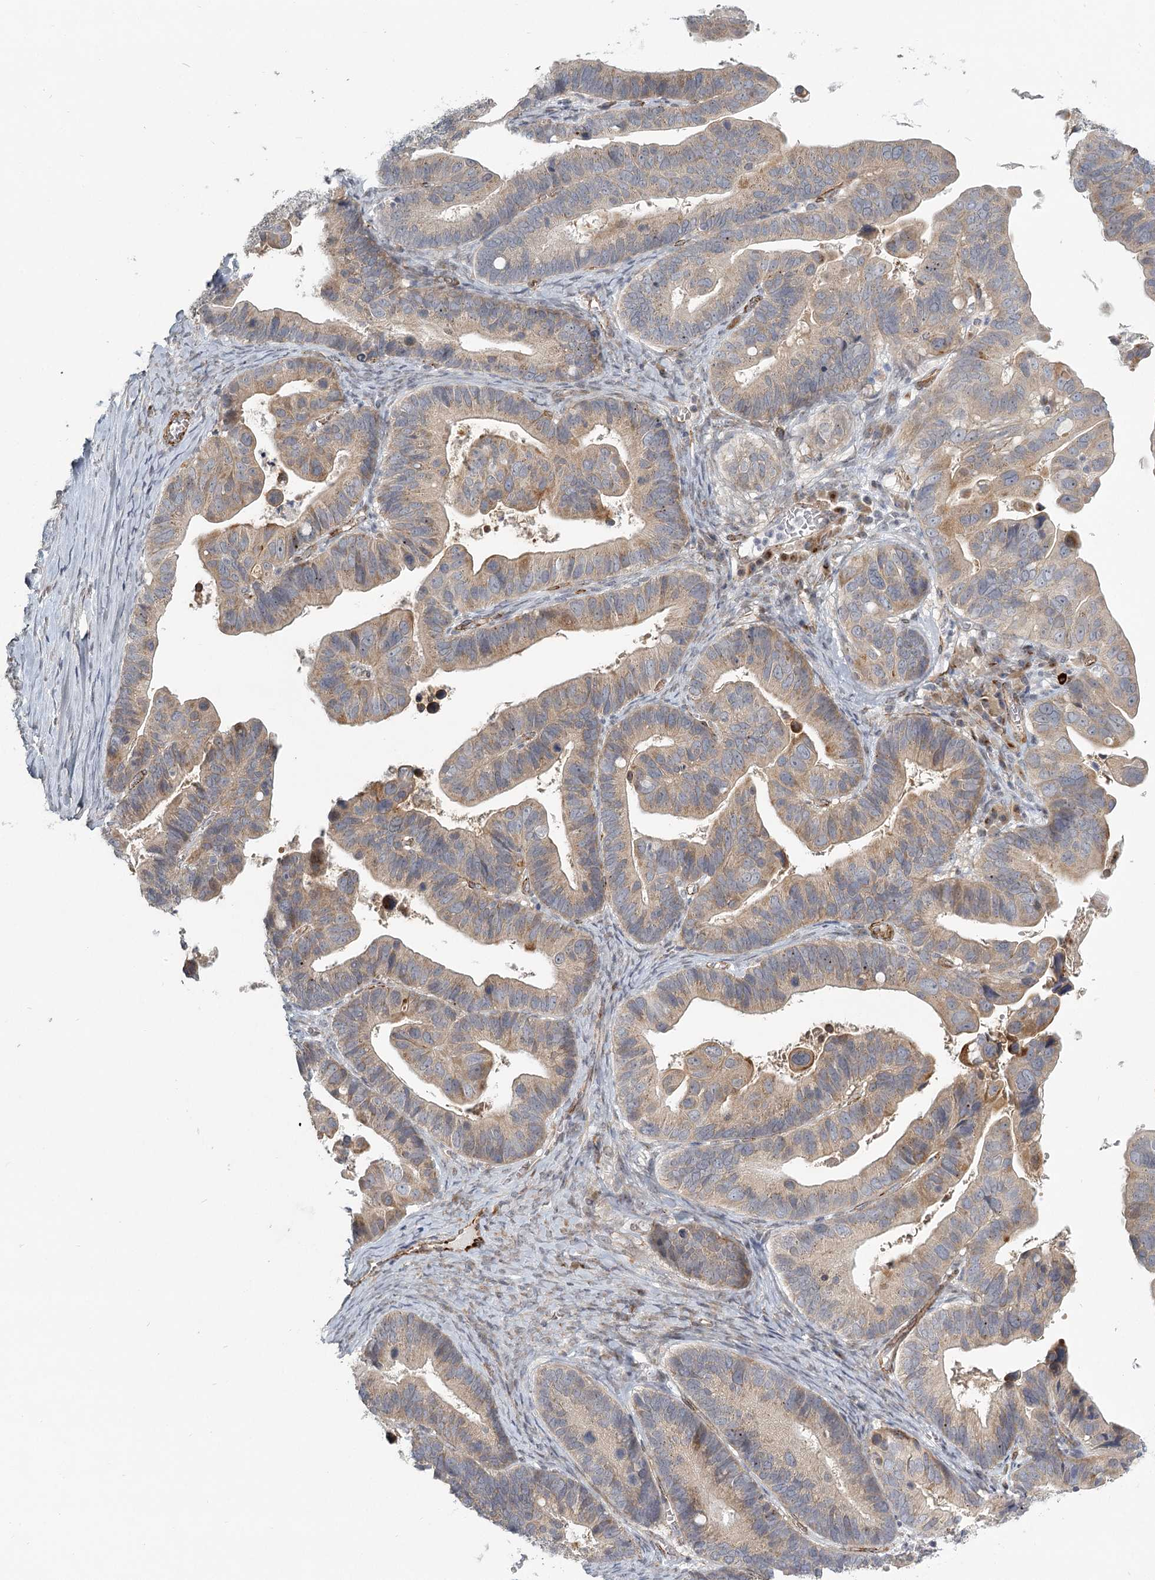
{"staining": {"intensity": "weak", "quantity": ">75%", "location": "cytoplasmic/membranous"}, "tissue": "ovarian cancer", "cell_type": "Tumor cells", "image_type": "cancer", "snomed": [{"axis": "morphology", "description": "Cystadenocarcinoma, serous, NOS"}, {"axis": "topography", "description": "Ovary"}], "caption": "A brown stain labels weak cytoplasmic/membranous positivity of a protein in human ovarian cancer (serous cystadenocarcinoma) tumor cells.", "gene": "MEPE", "patient": {"sex": "female", "age": 56}}